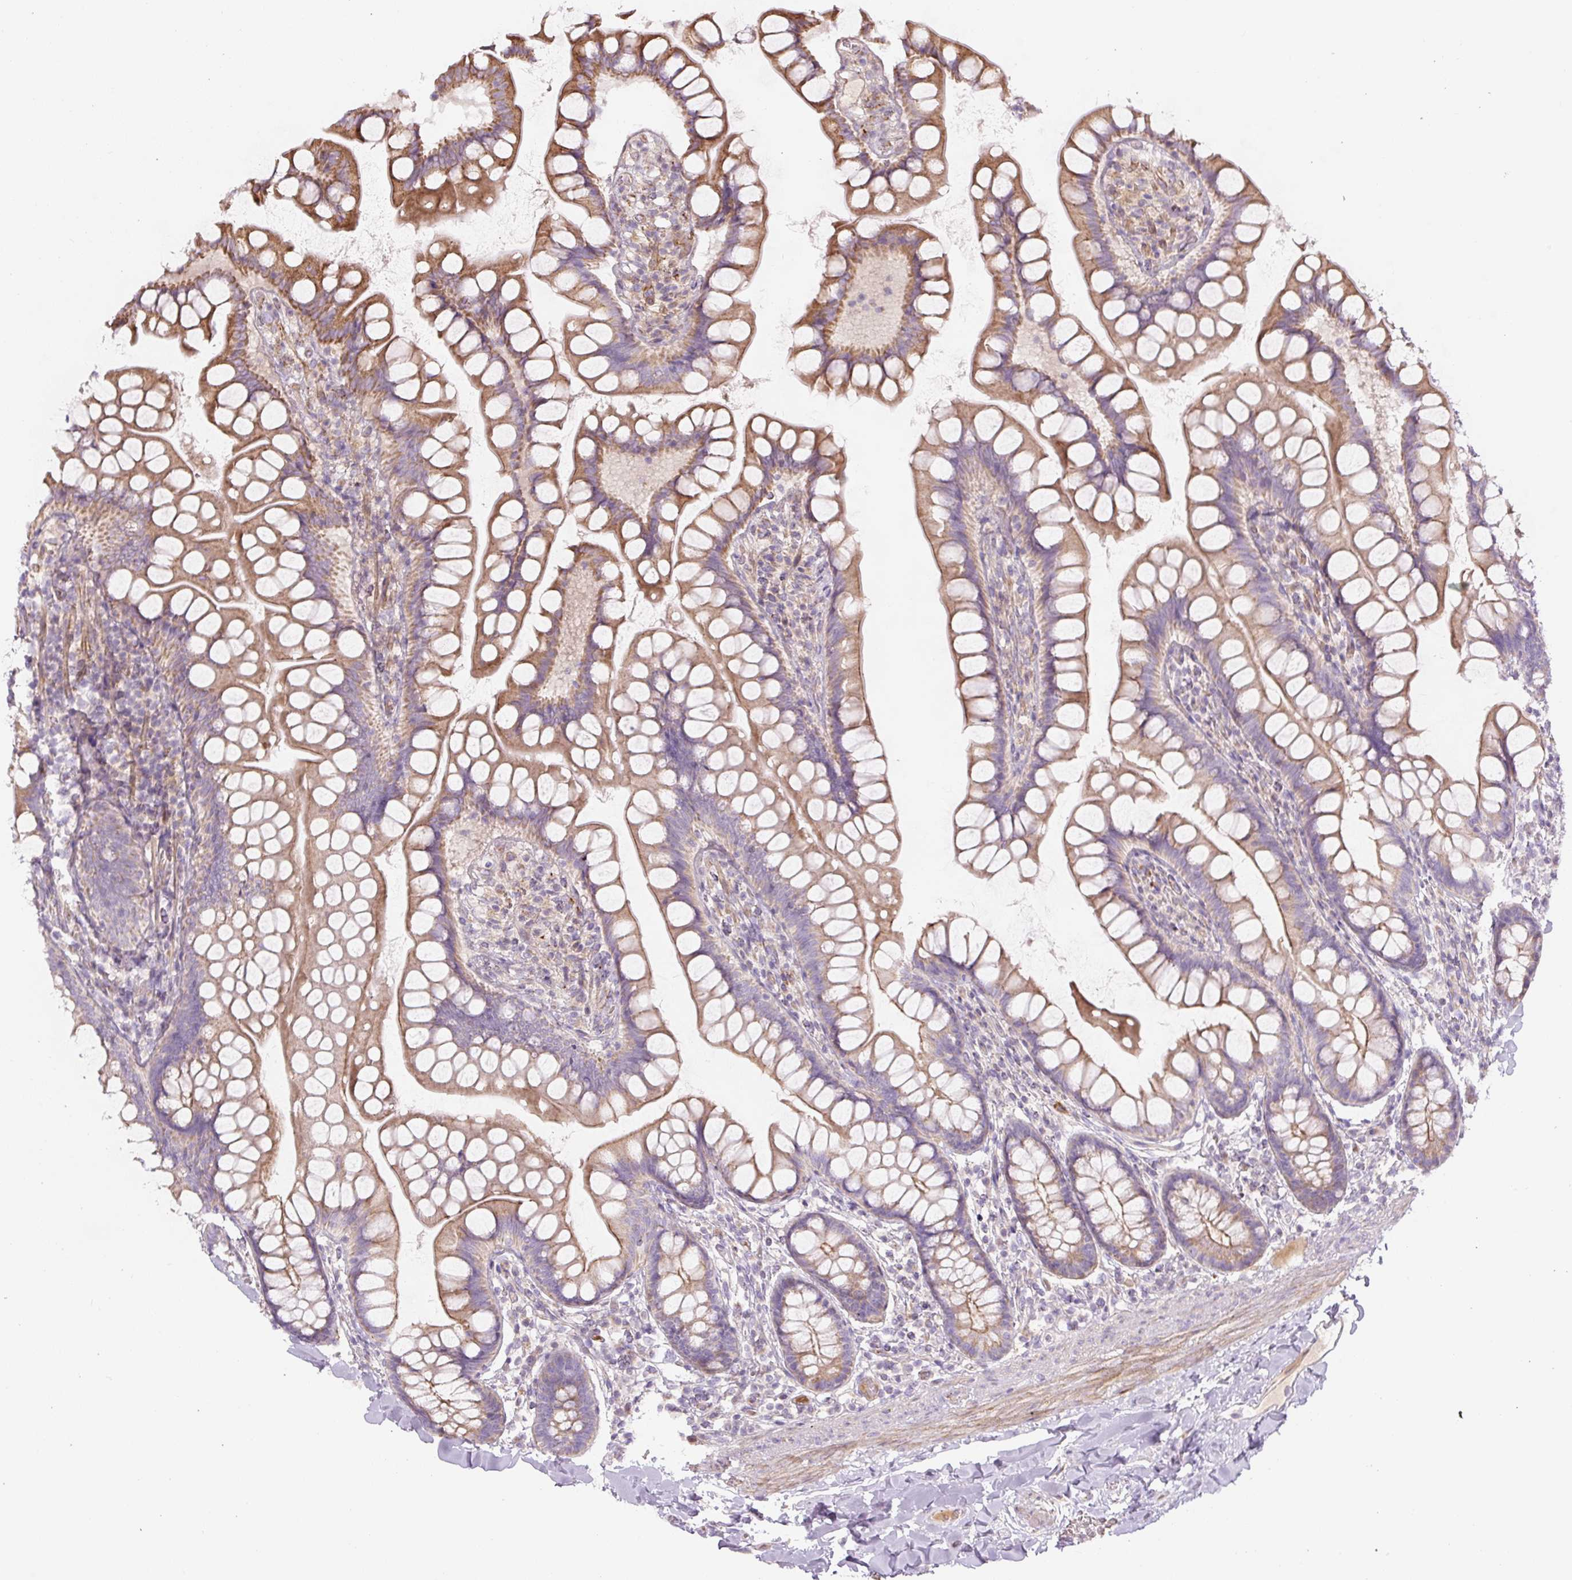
{"staining": {"intensity": "moderate", "quantity": "25%-75%", "location": "cytoplasmic/membranous"}, "tissue": "small intestine", "cell_type": "Glandular cells", "image_type": "normal", "snomed": [{"axis": "morphology", "description": "Normal tissue, NOS"}, {"axis": "topography", "description": "Small intestine"}], "caption": "This is an image of immunohistochemistry staining of benign small intestine, which shows moderate staining in the cytoplasmic/membranous of glandular cells.", "gene": "CCNI2", "patient": {"sex": "male", "age": 70}}